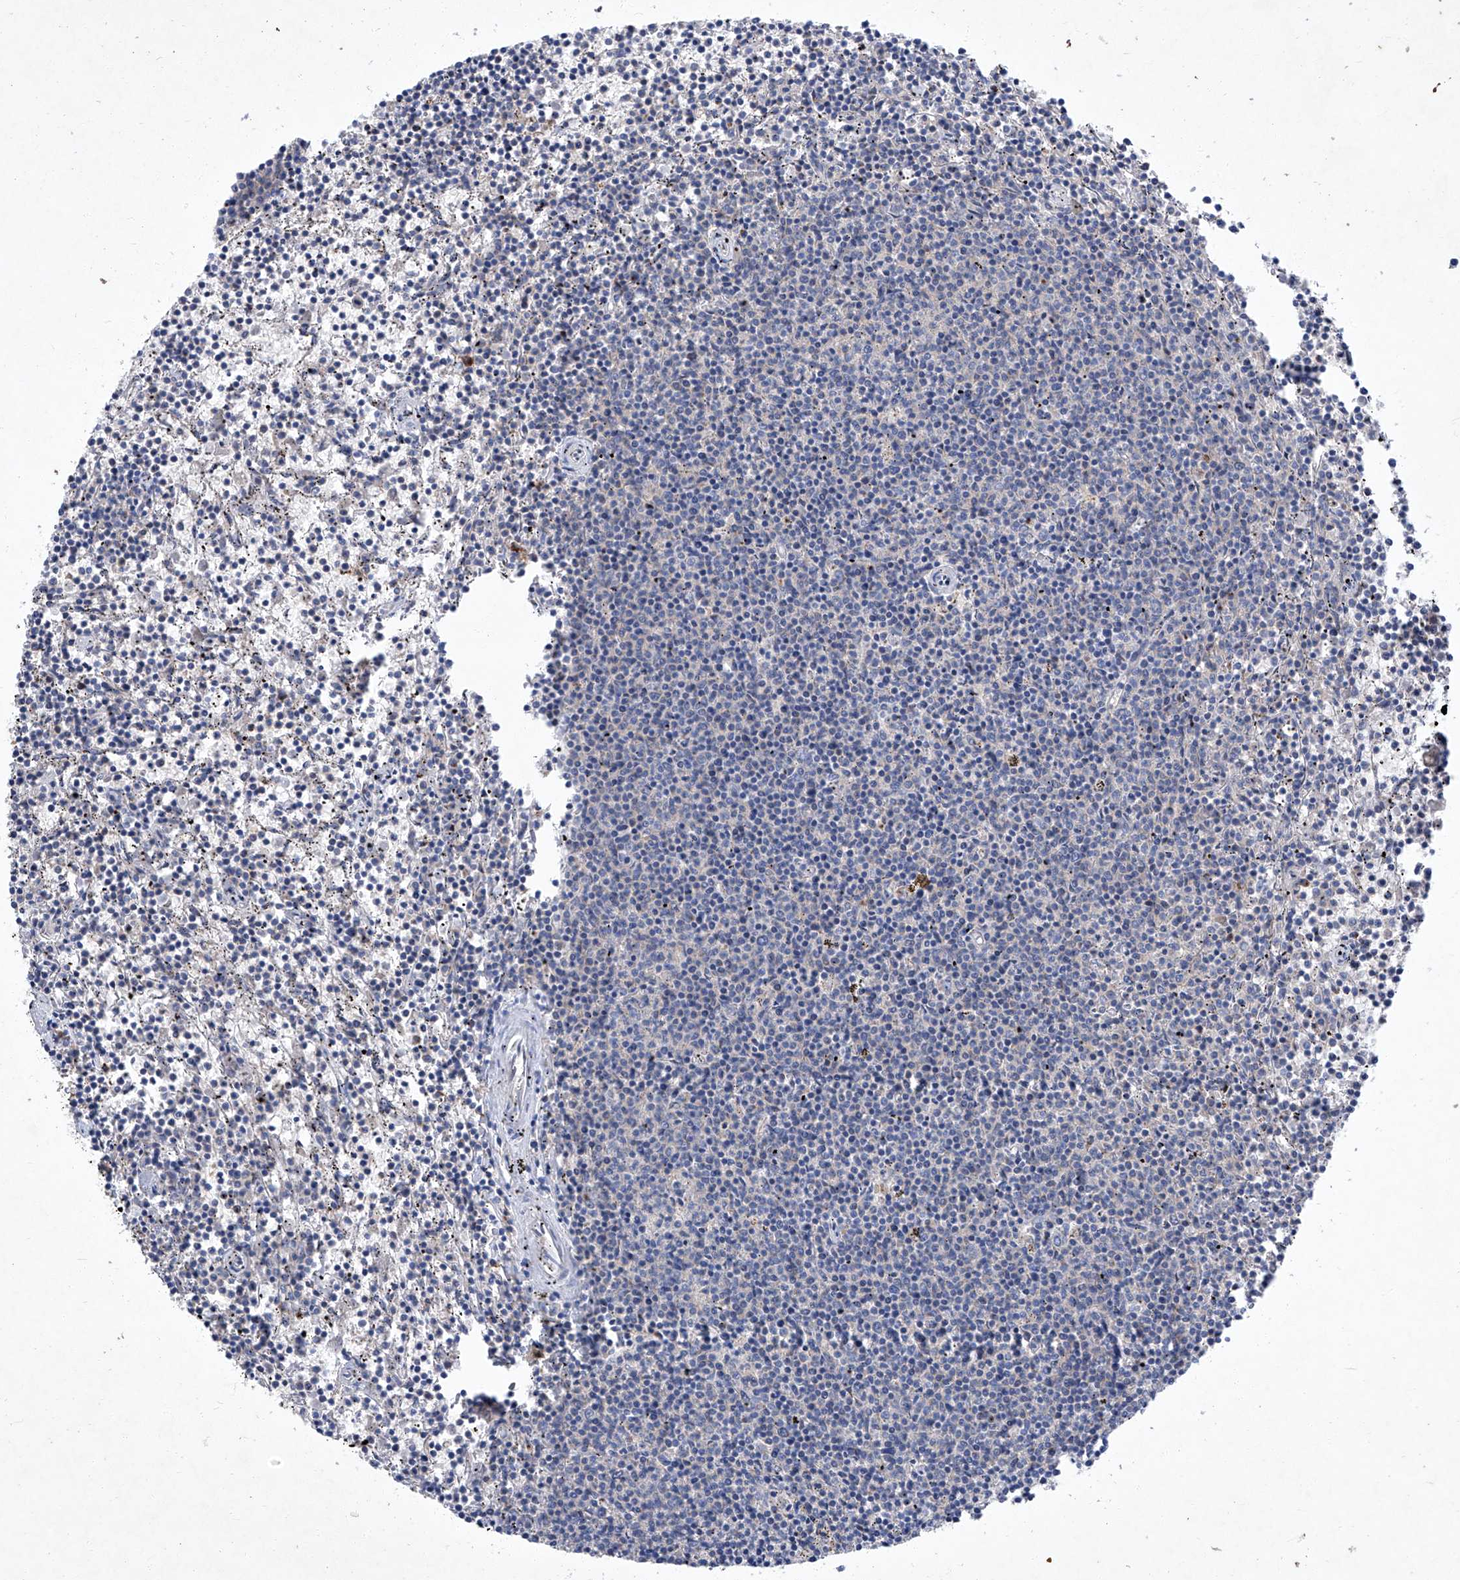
{"staining": {"intensity": "negative", "quantity": "none", "location": "none"}, "tissue": "lymphoma", "cell_type": "Tumor cells", "image_type": "cancer", "snomed": [{"axis": "morphology", "description": "Malignant lymphoma, non-Hodgkin's type, Low grade"}, {"axis": "topography", "description": "Spleen"}], "caption": "This histopathology image is of low-grade malignant lymphoma, non-Hodgkin's type stained with IHC to label a protein in brown with the nuclei are counter-stained blue. There is no expression in tumor cells.", "gene": "SBK2", "patient": {"sex": "female", "age": 50}}